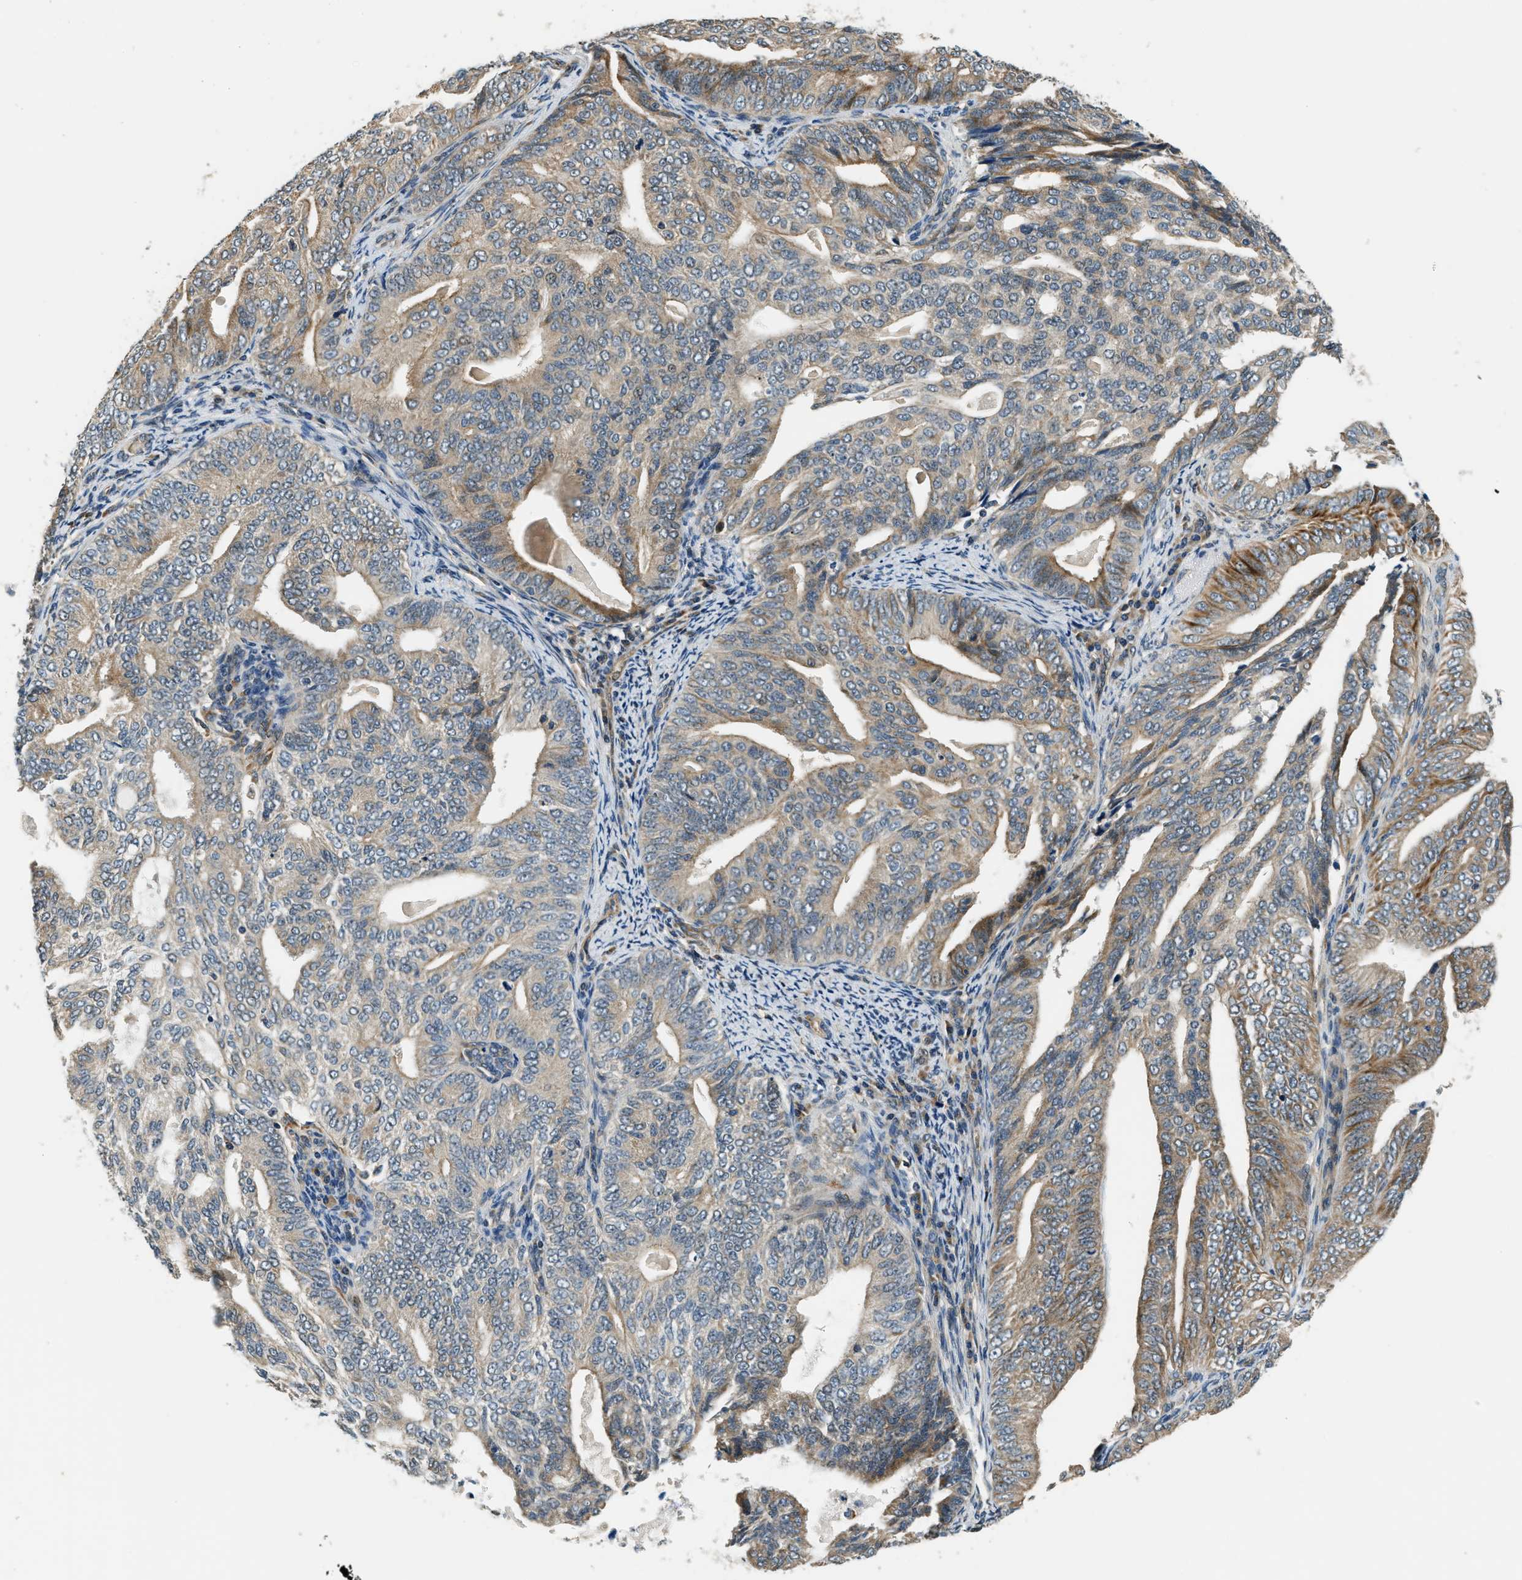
{"staining": {"intensity": "moderate", "quantity": ">75%", "location": "cytoplasmic/membranous"}, "tissue": "endometrial cancer", "cell_type": "Tumor cells", "image_type": "cancer", "snomed": [{"axis": "morphology", "description": "Adenocarcinoma, NOS"}, {"axis": "topography", "description": "Endometrium"}], "caption": "This image reveals endometrial cancer (adenocarcinoma) stained with IHC to label a protein in brown. The cytoplasmic/membranous of tumor cells show moderate positivity for the protein. Nuclei are counter-stained blue.", "gene": "ALOX12", "patient": {"sex": "female", "age": 58}}